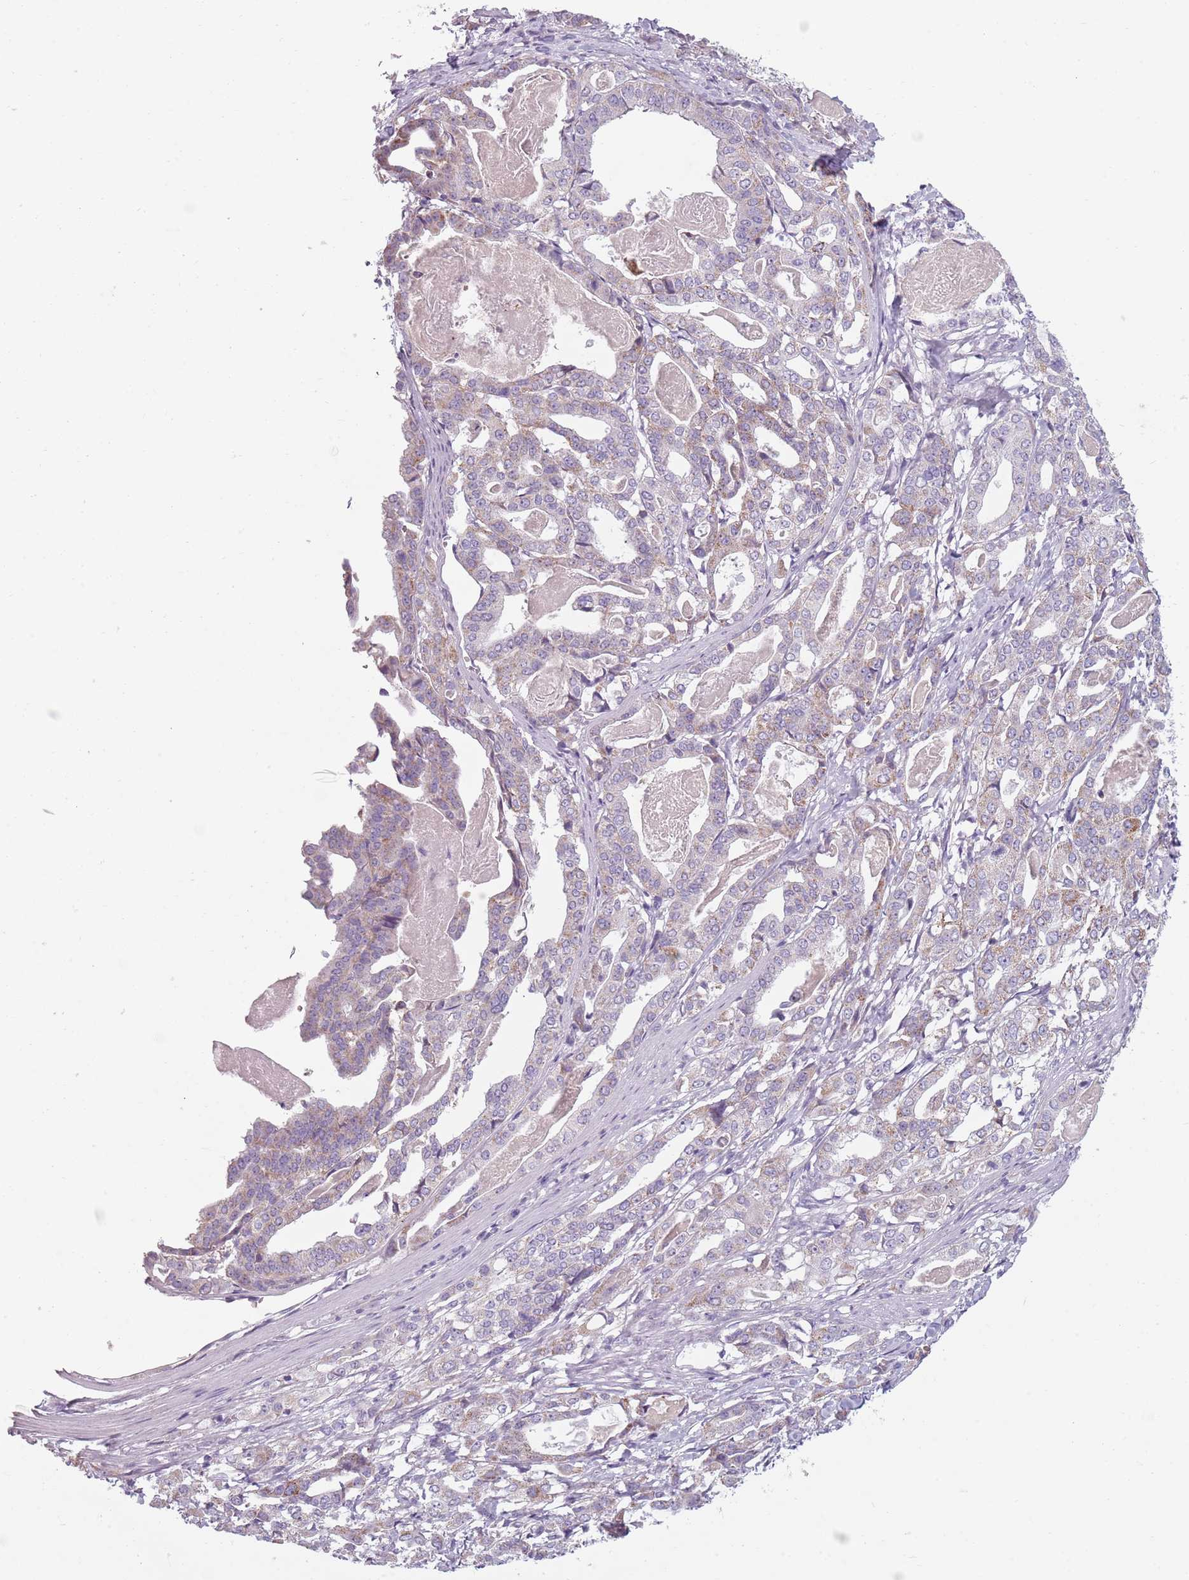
{"staining": {"intensity": "weak", "quantity": "<25%", "location": "cytoplasmic/membranous"}, "tissue": "stomach cancer", "cell_type": "Tumor cells", "image_type": "cancer", "snomed": [{"axis": "morphology", "description": "Adenocarcinoma, NOS"}, {"axis": "topography", "description": "Stomach"}], "caption": "High magnification brightfield microscopy of adenocarcinoma (stomach) stained with DAB (brown) and counterstained with hematoxylin (blue): tumor cells show no significant expression.", "gene": "MEGF8", "patient": {"sex": "male", "age": 48}}